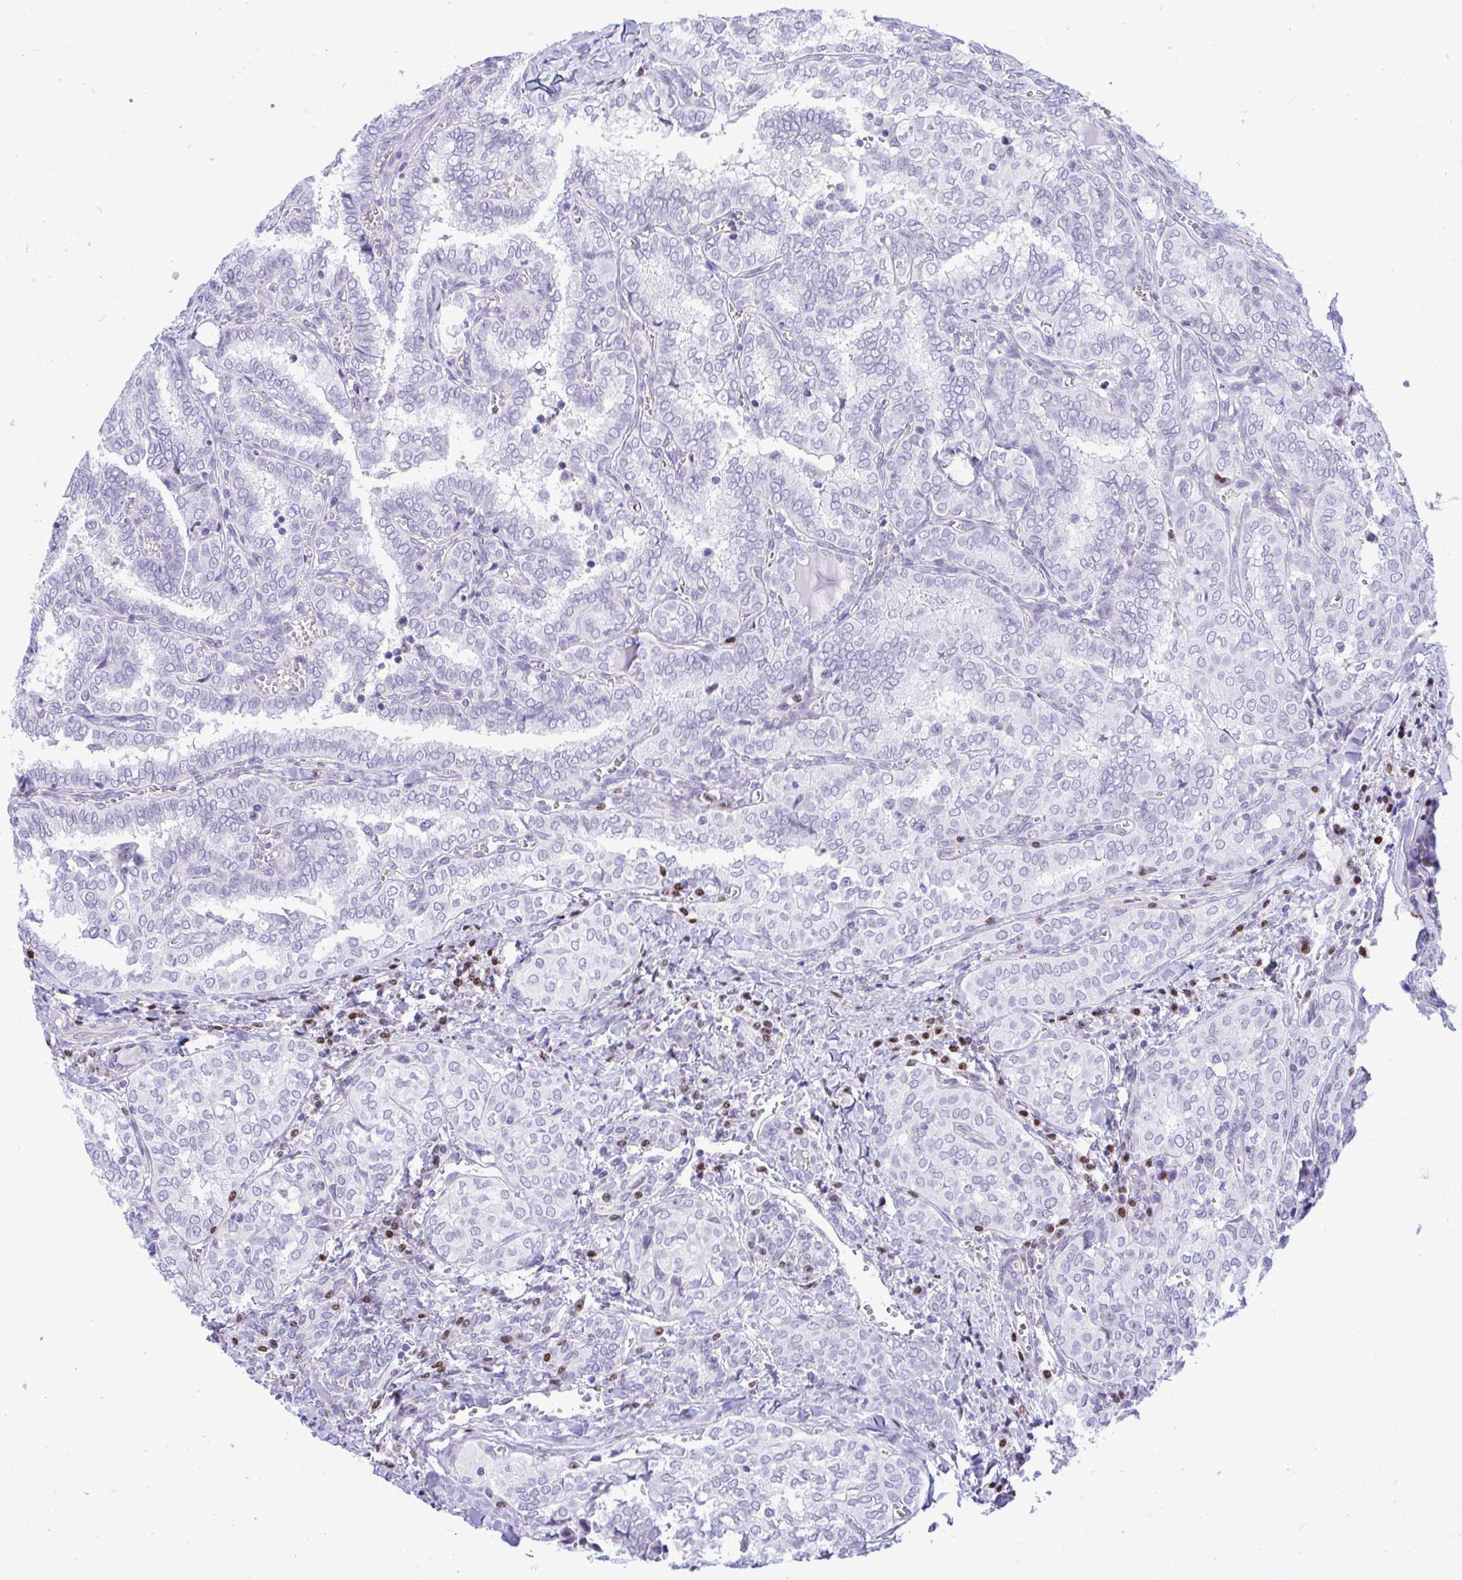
{"staining": {"intensity": "negative", "quantity": "none", "location": "none"}, "tissue": "thyroid cancer", "cell_type": "Tumor cells", "image_type": "cancer", "snomed": [{"axis": "morphology", "description": "Papillary adenocarcinoma, NOS"}, {"axis": "topography", "description": "Thyroid gland"}], "caption": "Immunohistochemical staining of human thyroid cancer (papillary adenocarcinoma) exhibits no significant positivity in tumor cells.", "gene": "SLC25A51", "patient": {"sex": "female", "age": 30}}